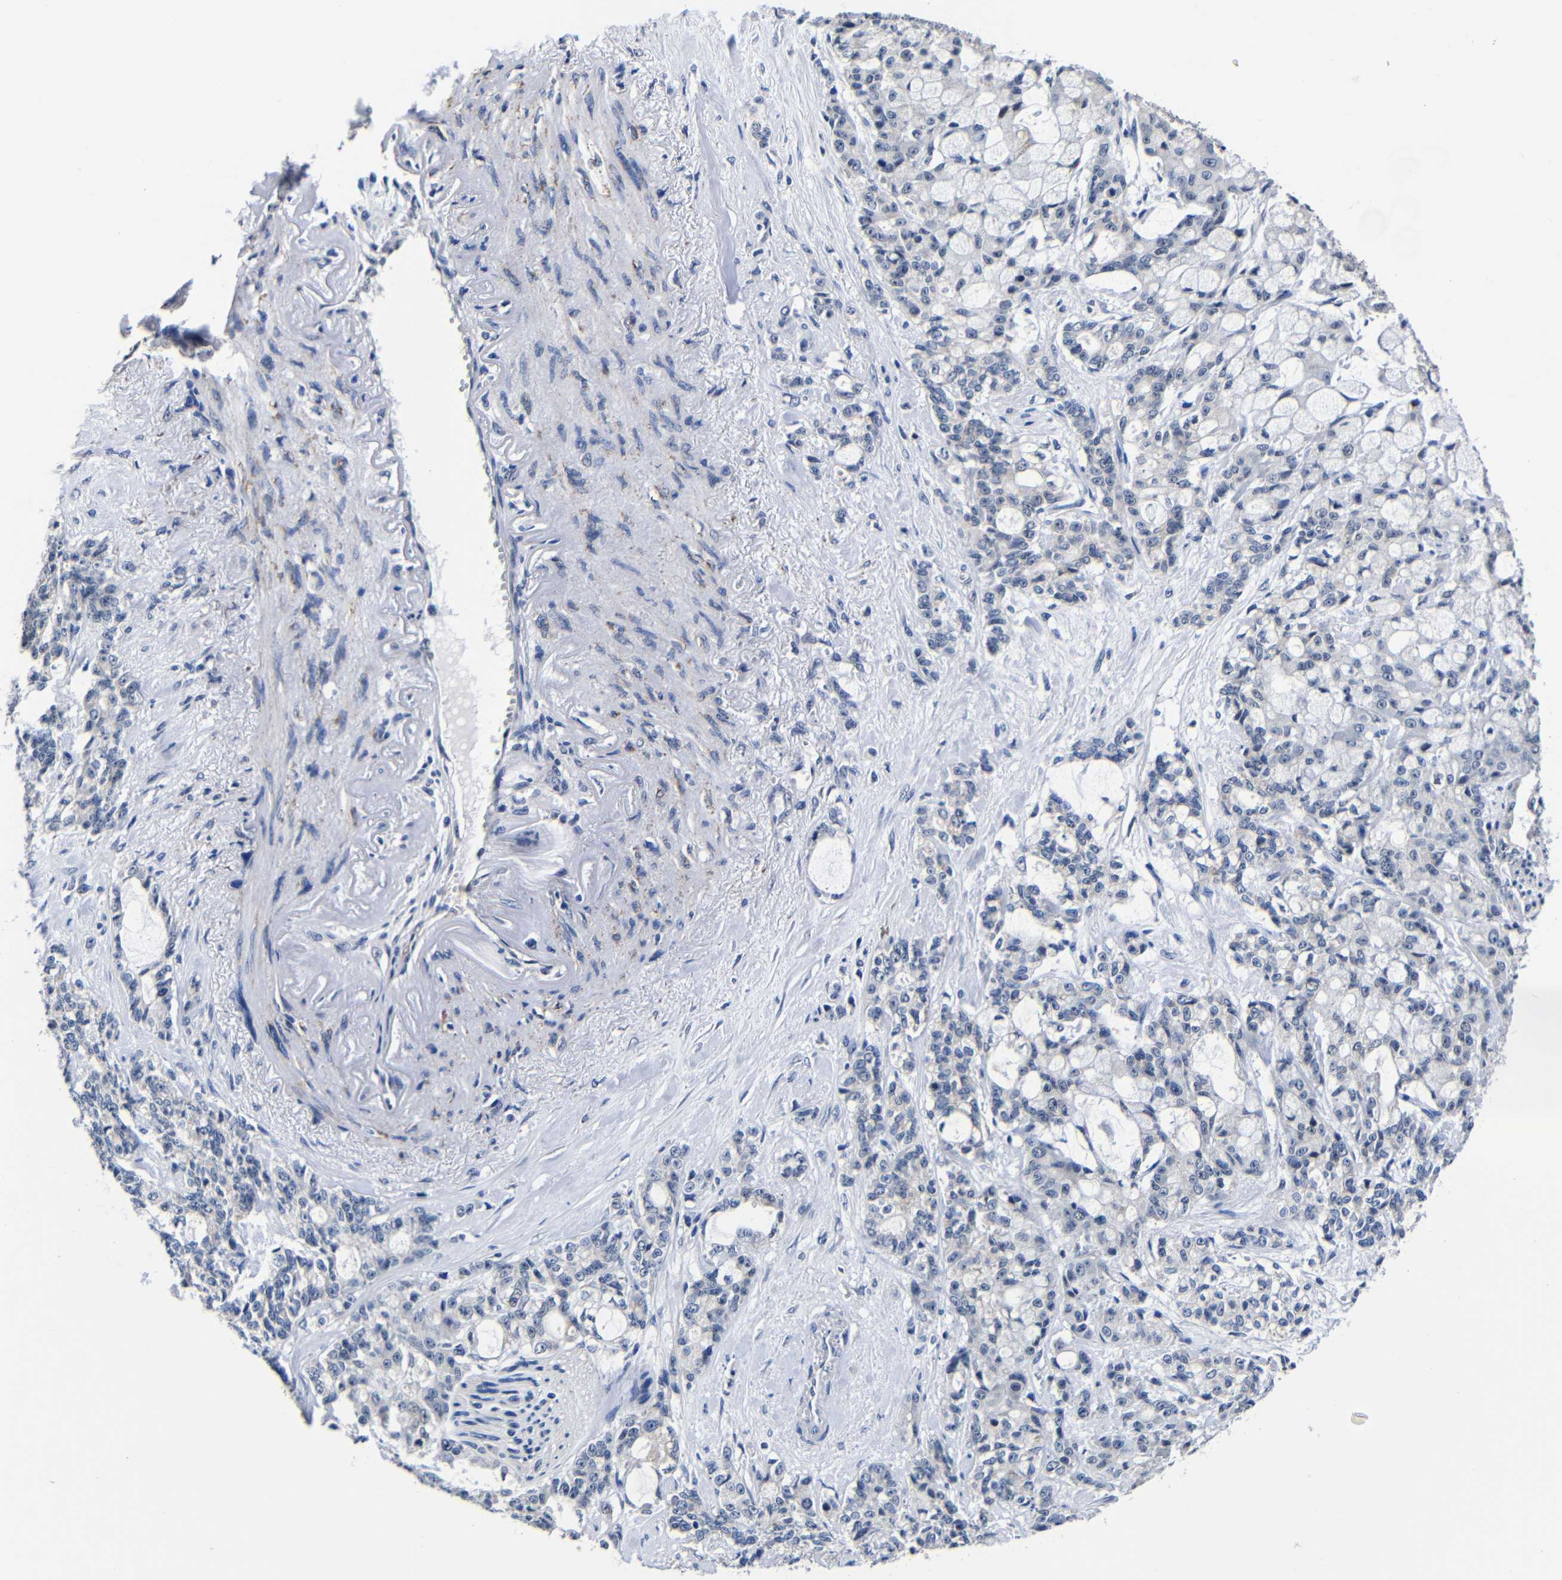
{"staining": {"intensity": "negative", "quantity": "none", "location": "none"}, "tissue": "pancreatic cancer", "cell_type": "Tumor cells", "image_type": "cancer", "snomed": [{"axis": "morphology", "description": "Adenocarcinoma, NOS"}, {"axis": "topography", "description": "Pancreas"}], "caption": "Immunohistochemistry (IHC) photomicrograph of human pancreatic adenocarcinoma stained for a protein (brown), which exhibits no expression in tumor cells. (Immunohistochemistry, brightfield microscopy, high magnification).", "gene": "DEPP1", "patient": {"sex": "female", "age": 73}}